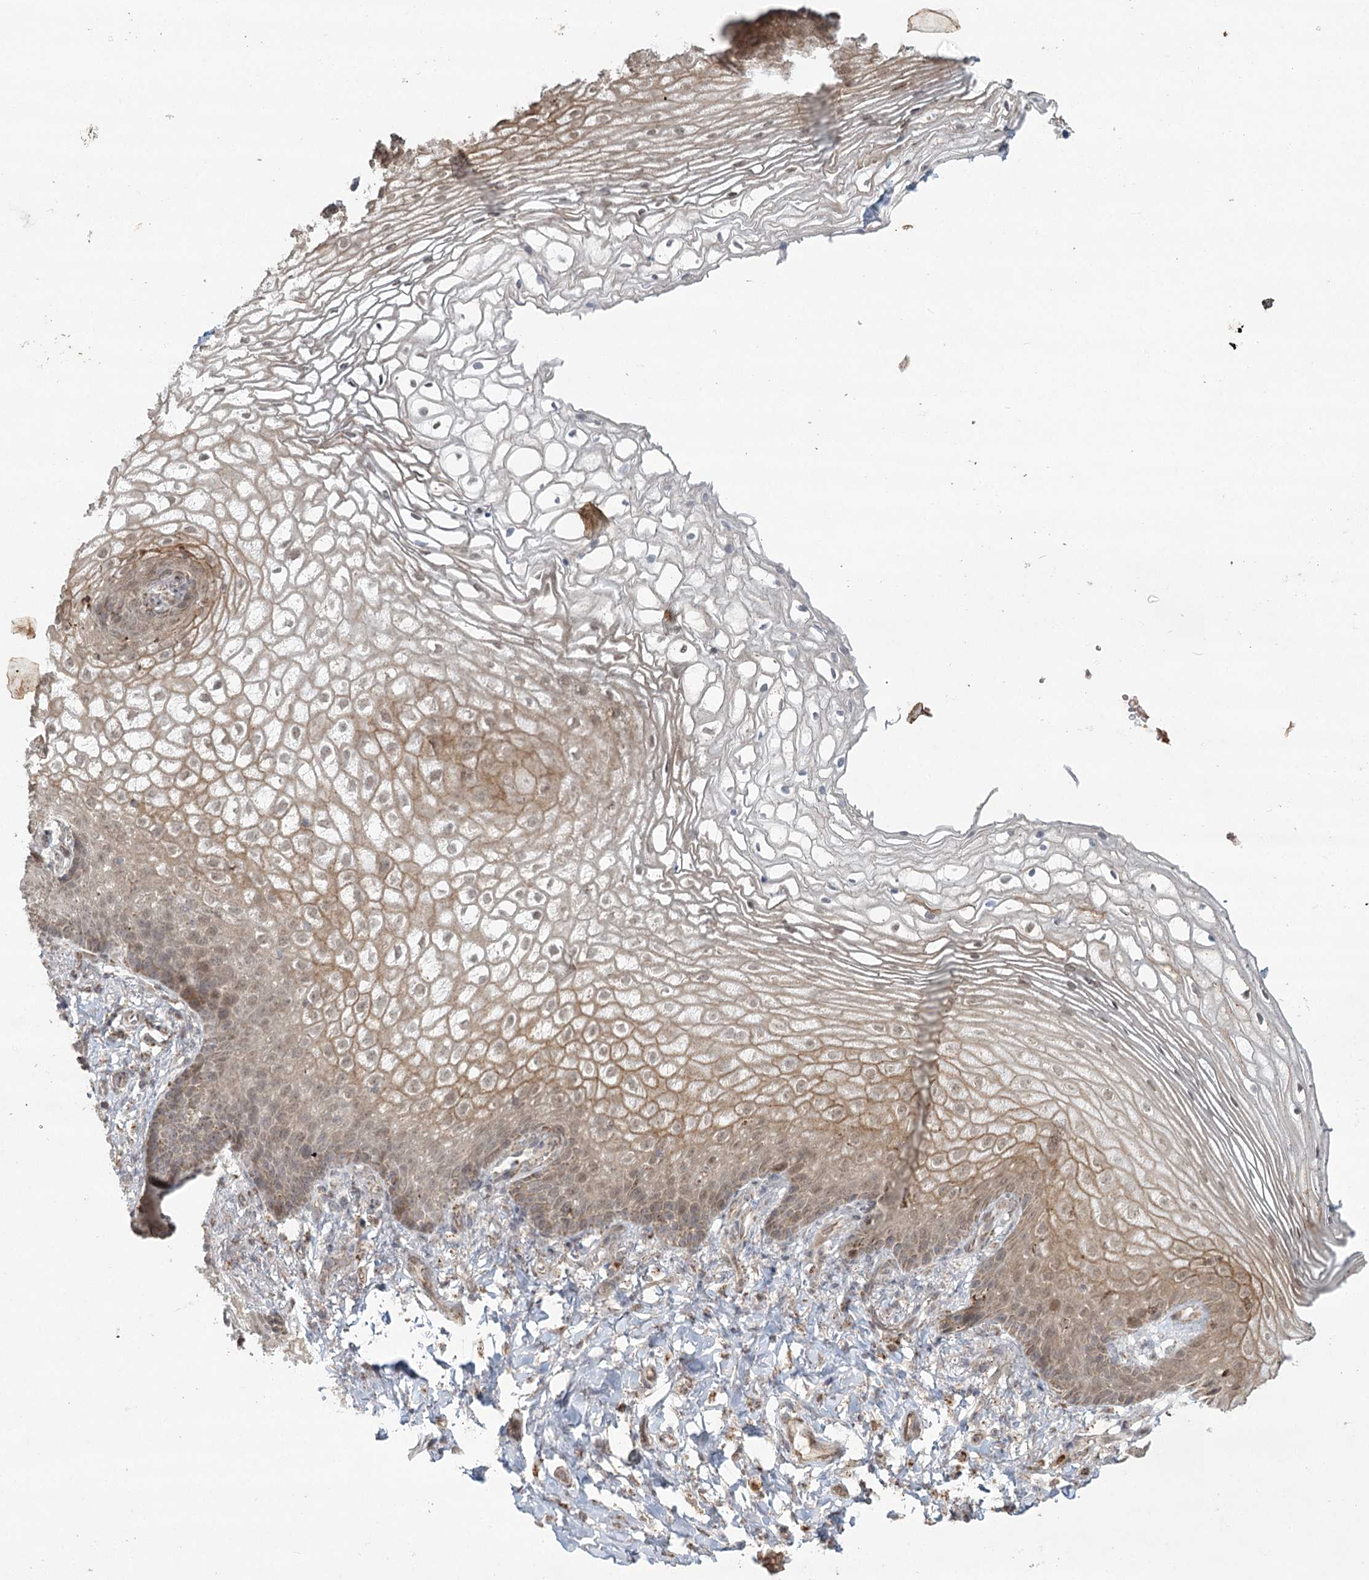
{"staining": {"intensity": "moderate", "quantity": ">75%", "location": "cytoplasmic/membranous,nuclear"}, "tissue": "vagina", "cell_type": "Squamous epithelial cells", "image_type": "normal", "snomed": [{"axis": "morphology", "description": "Normal tissue, NOS"}, {"axis": "topography", "description": "Vagina"}], "caption": "Vagina was stained to show a protein in brown. There is medium levels of moderate cytoplasmic/membranous,nuclear staining in about >75% of squamous epithelial cells.", "gene": "LACTB", "patient": {"sex": "female", "age": 60}}